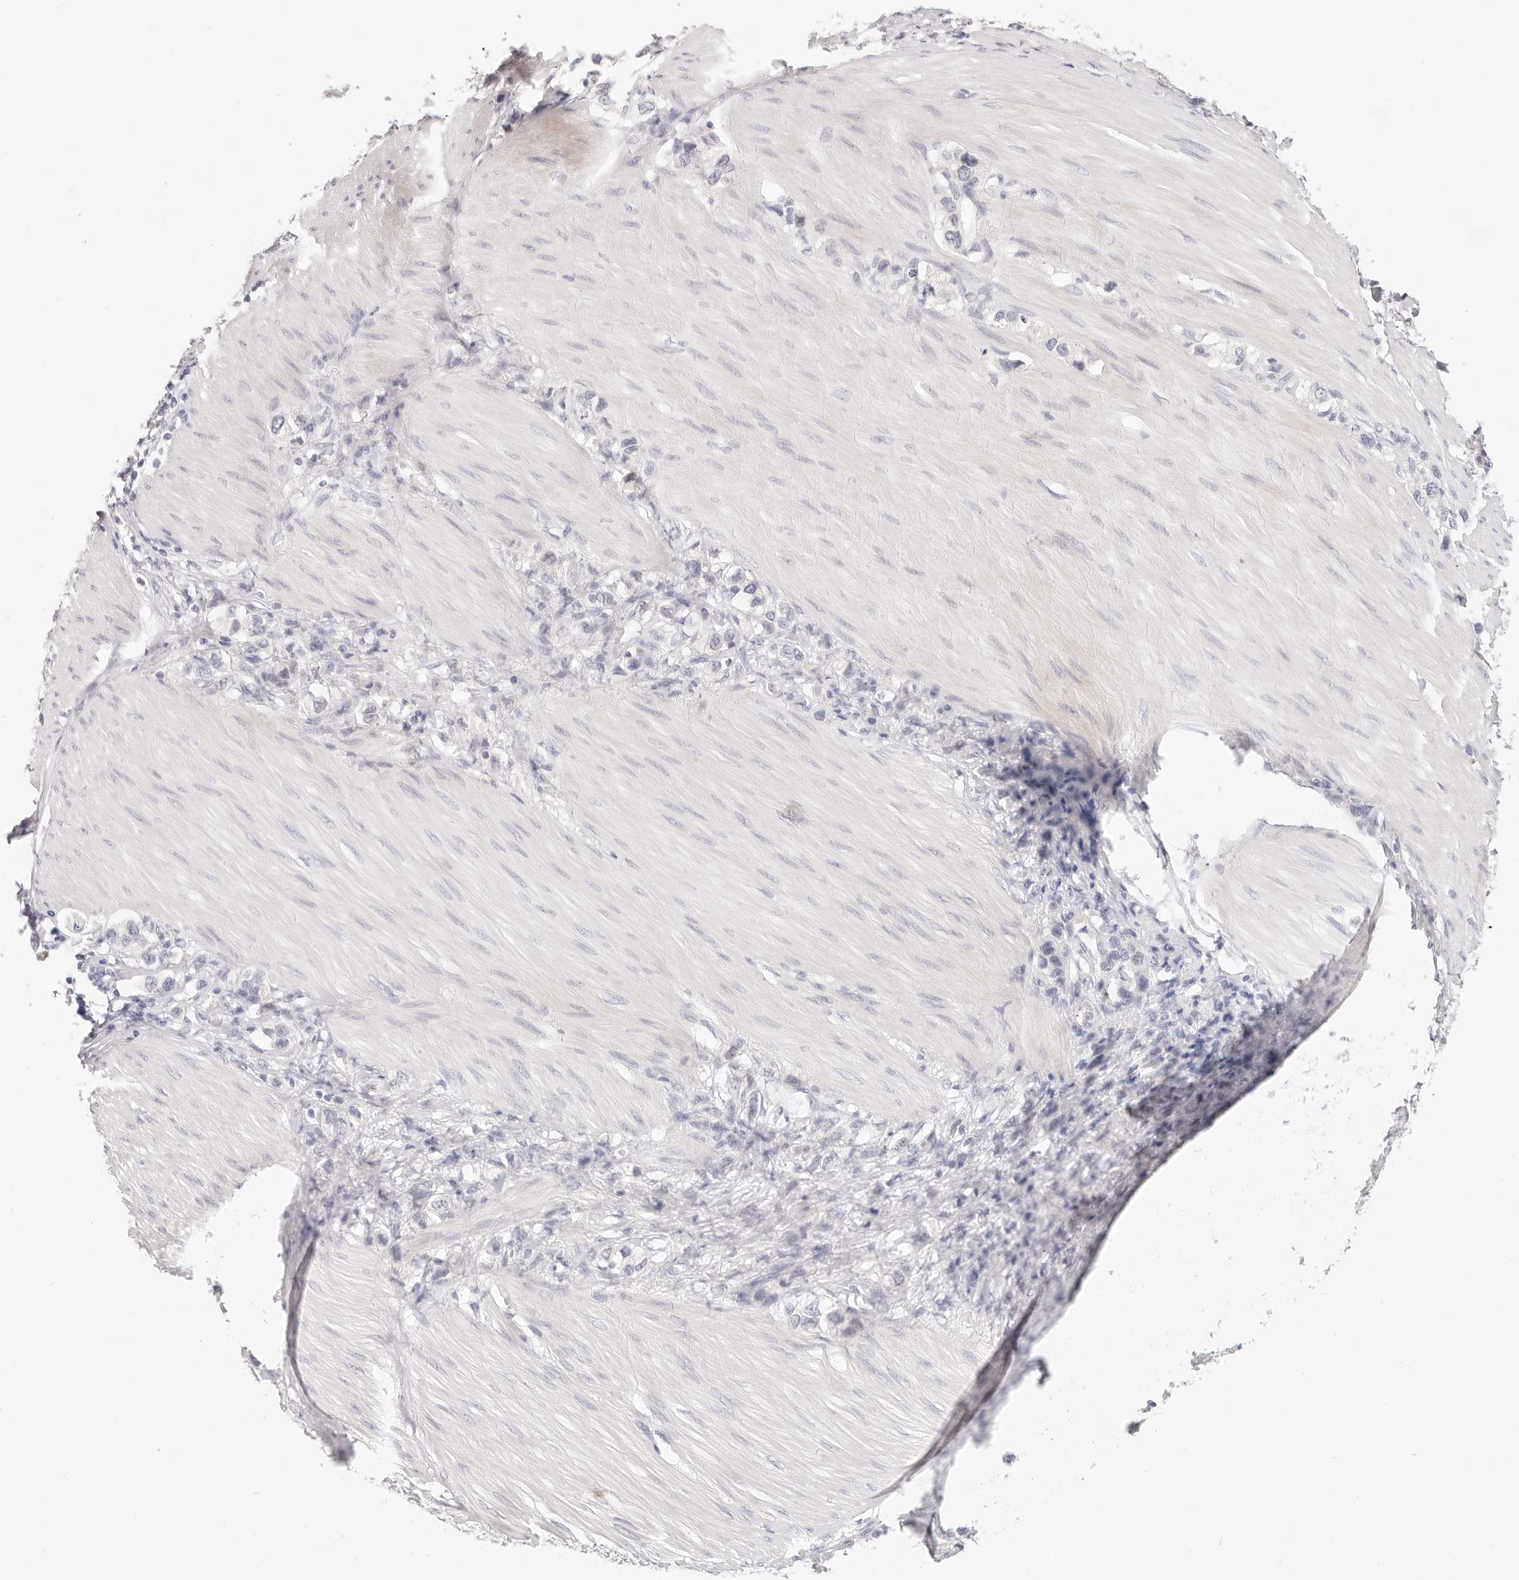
{"staining": {"intensity": "negative", "quantity": "none", "location": "none"}, "tissue": "stomach cancer", "cell_type": "Tumor cells", "image_type": "cancer", "snomed": [{"axis": "morphology", "description": "Adenocarcinoma, NOS"}, {"axis": "topography", "description": "Stomach"}], "caption": "Immunohistochemistry image of neoplastic tissue: adenocarcinoma (stomach) stained with DAB (3,3'-diaminobenzidine) shows no significant protein positivity in tumor cells.", "gene": "ASCL1", "patient": {"sex": "female", "age": 65}}